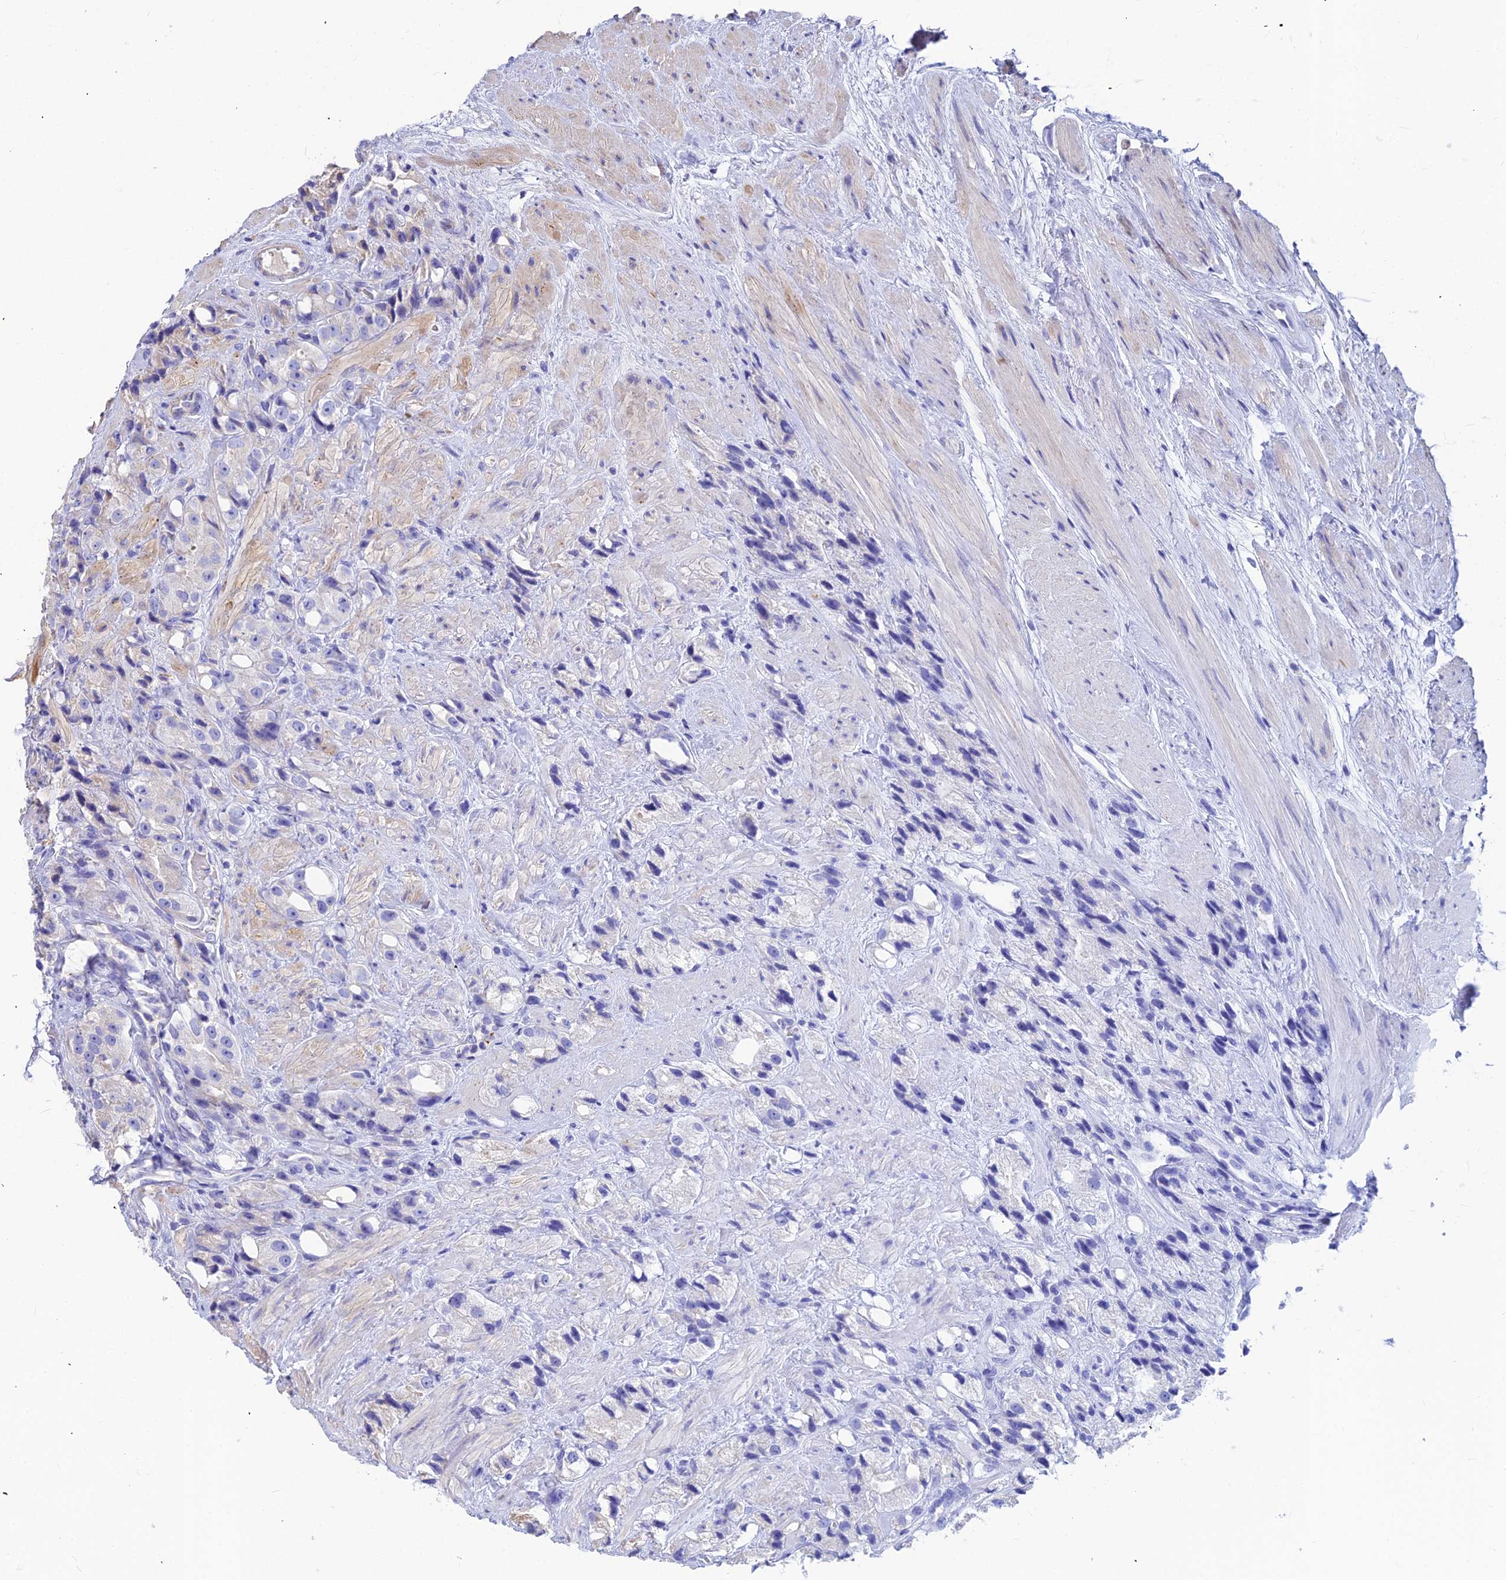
{"staining": {"intensity": "negative", "quantity": "none", "location": "none"}, "tissue": "prostate cancer", "cell_type": "Tumor cells", "image_type": "cancer", "snomed": [{"axis": "morphology", "description": "Adenocarcinoma, NOS"}, {"axis": "topography", "description": "Prostate"}], "caption": "Tumor cells show no significant protein staining in prostate cancer (adenocarcinoma).", "gene": "ASPHD1", "patient": {"sex": "male", "age": 79}}